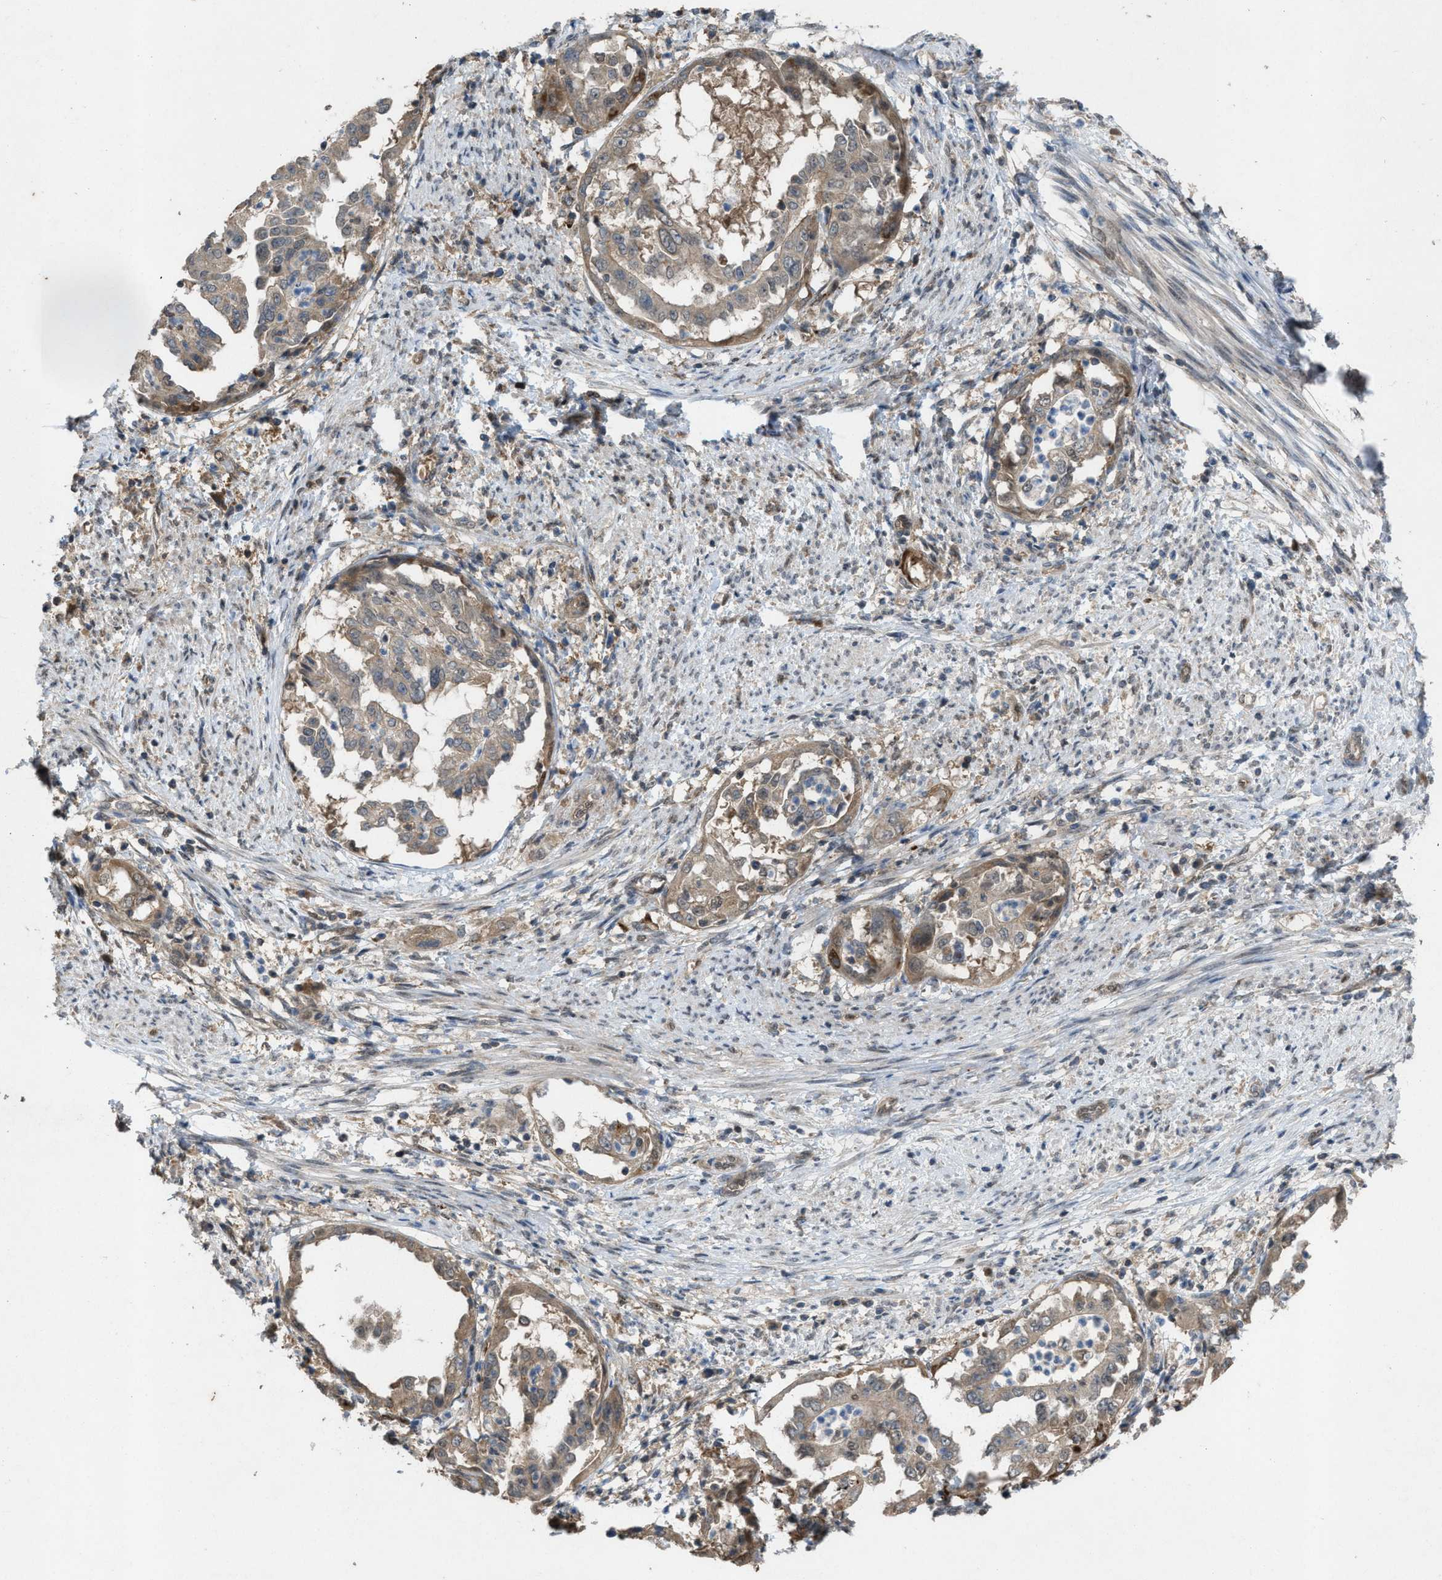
{"staining": {"intensity": "weak", "quantity": ">75%", "location": "cytoplasmic/membranous"}, "tissue": "endometrial cancer", "cell_type": "Tumor cells", "image_type": "cancer", "snomed": [{"axis": "morphology", "description": "Adenocarcinoma, NOS"}, {"axis": "topography", "description": "Endometrium"}], "caption": "Immunohistochemical staining of human endometrial adenocarcinoma shows weak cytoplasmic/membranous protein expression in about >75% of tumor cells.", "gene": "PLAA", "patient": {"sex": "female", "age": 85}}